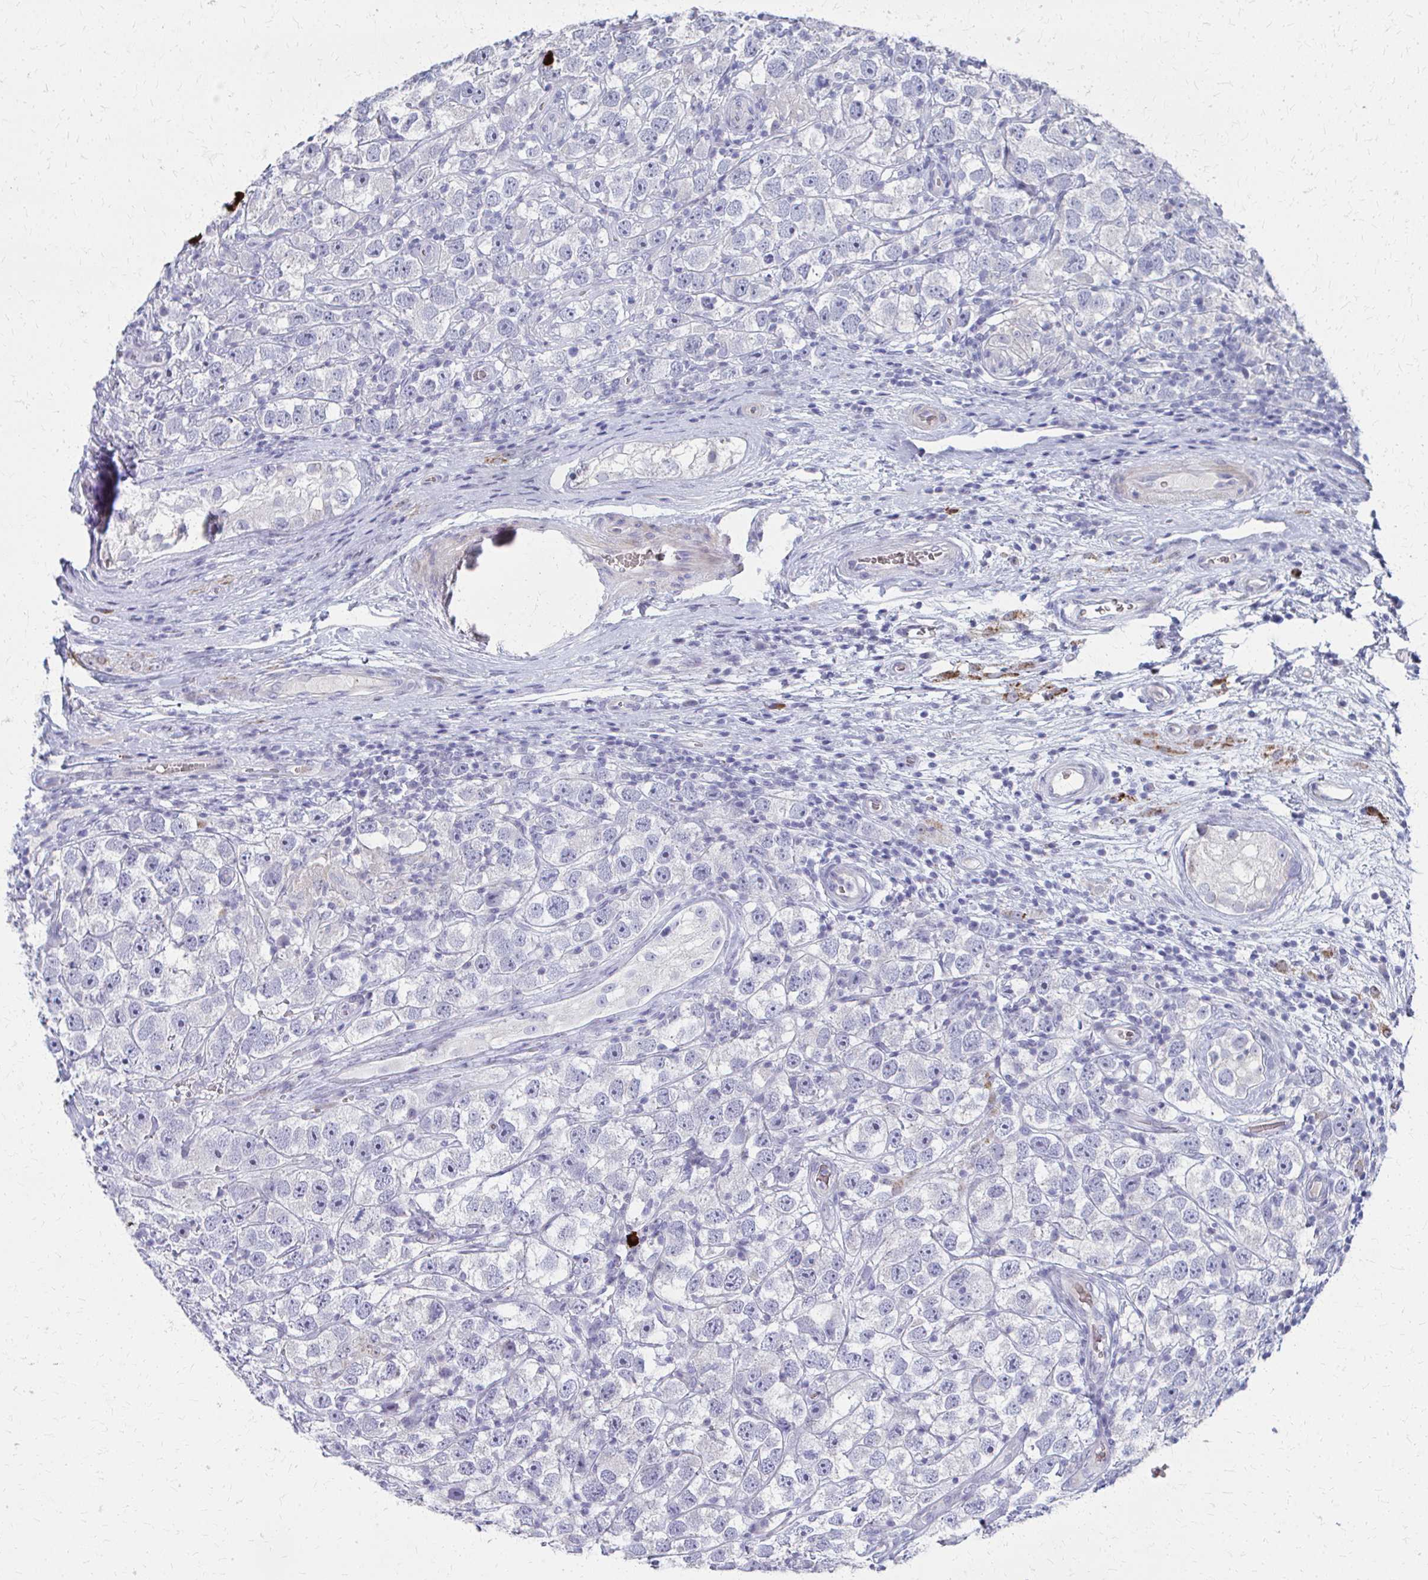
{"staining": {"intensity": "negative", "quantity": "none", "location": "none"}, "tissue": "testis cancer", "cell_type": "Tumor cells", "image_type": "cancer", "snomed": [{"axis": "morphology", "description": "Seminoma, NOS"}, {"axis": "topography", "description": "Testis"}], "caption": "Human testis cancer stained for a protein using IHC exhibits no positivity in tumor cells.", "gene": "MS4A2", "patient": {"sex": "male", "age": 26}}